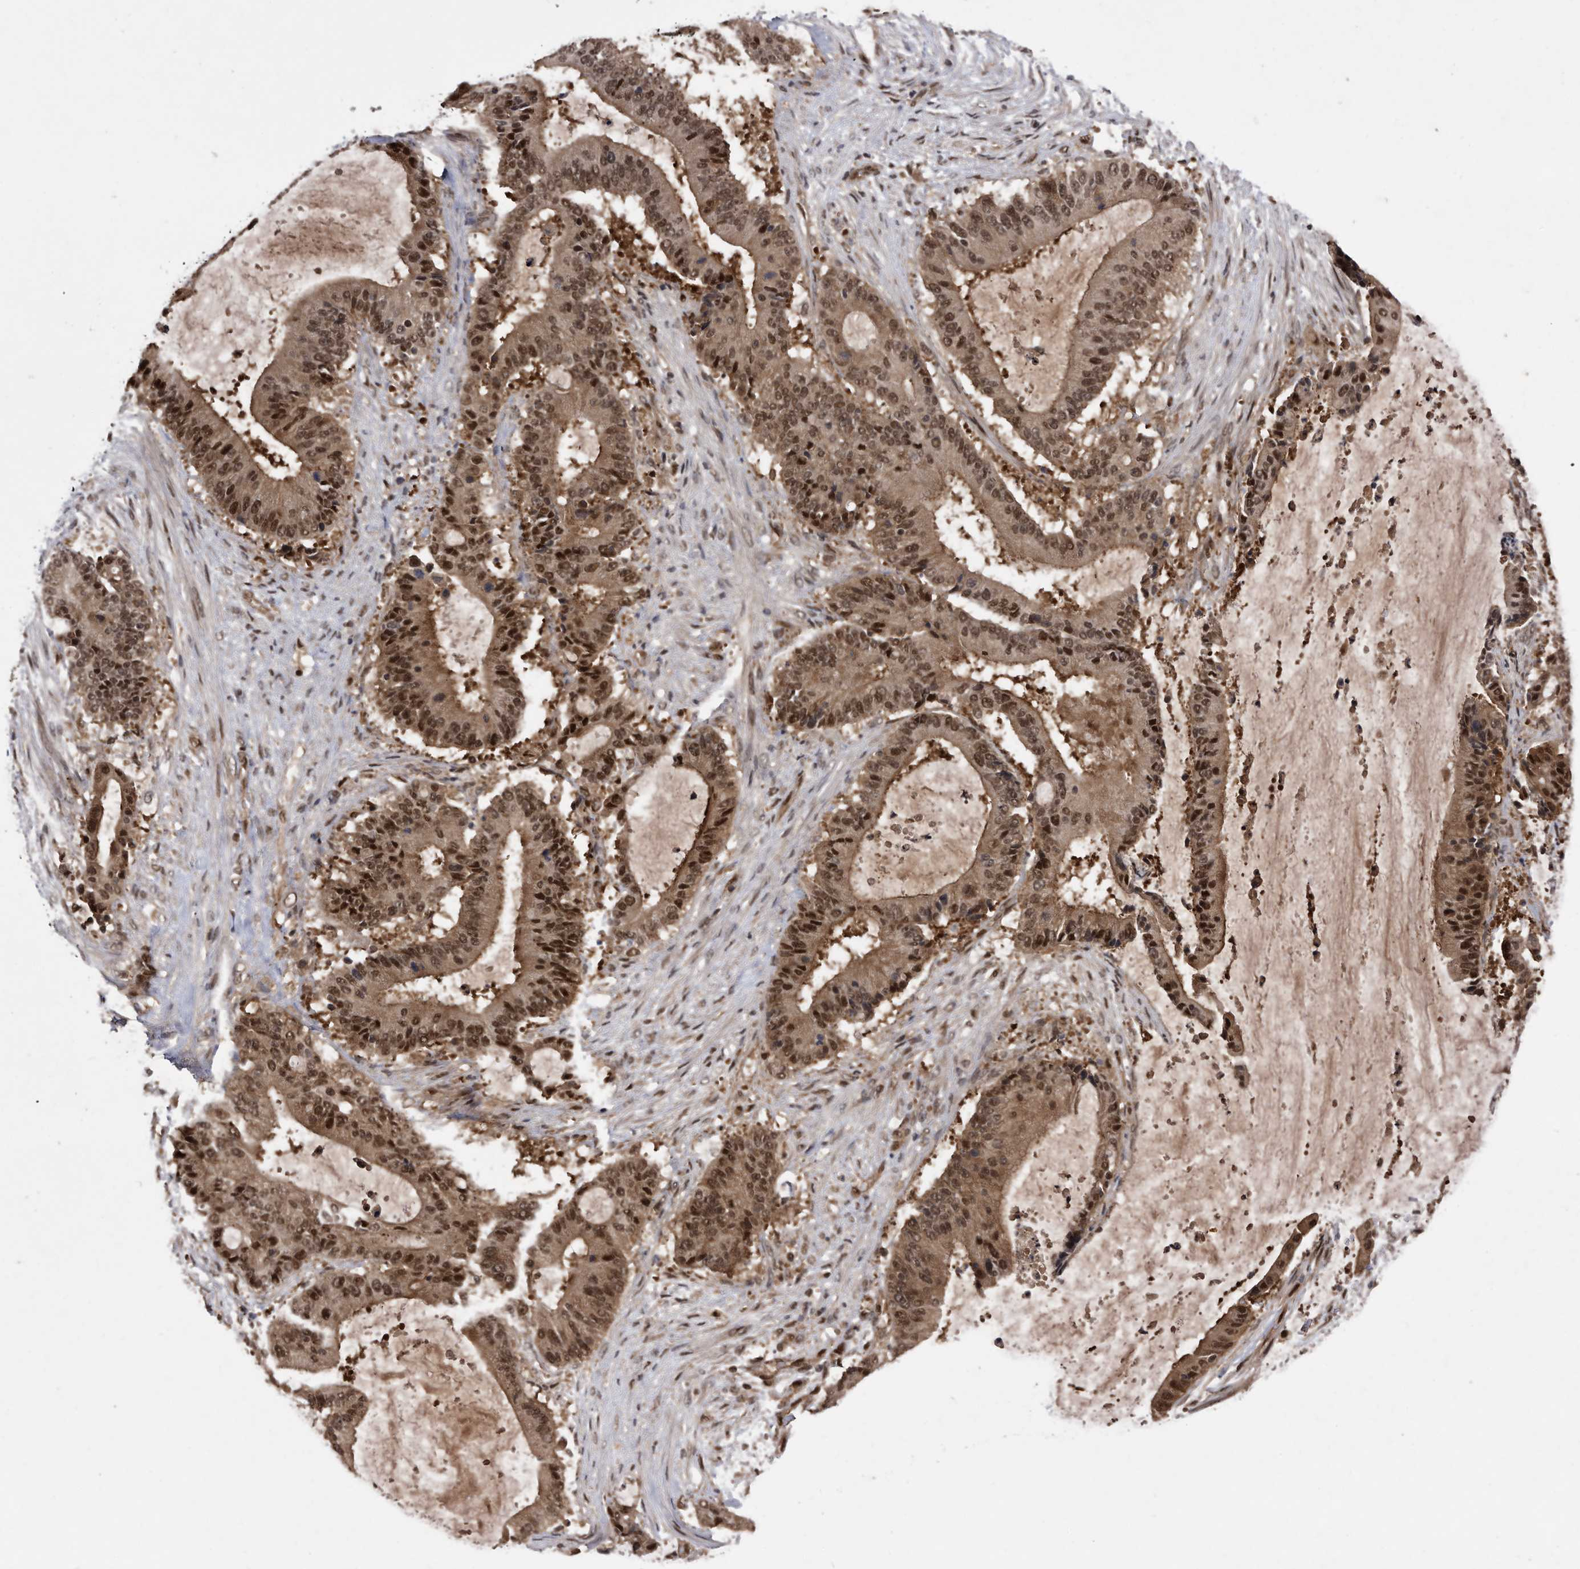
{"staining": {"intensity": "moderate", "quantity": ">75%", "location": "cytoplasmic/membranous,nuclear"}, "tissue": "liver cancer", "cell_type": "Tumor cells", "image_type": "cancer", "snomed": [{"axis": "morphology", "description": "Normal tissue, NOS"}, {"axis": "morphology", "description": "Cholangiocarcinoma"}, {"axis": "topography", "description": "Liver"}, {"axis": "topography", "description": "Peripheral nerve tissue"}], "caption": "The immunohistochemical stain highlights moderate cytoplasmic/membranous and nuclear expression in tumor cells of liver cancer tissue.", "gene": "RAD23B", "patient": {"sex": "female", "age": 73}}